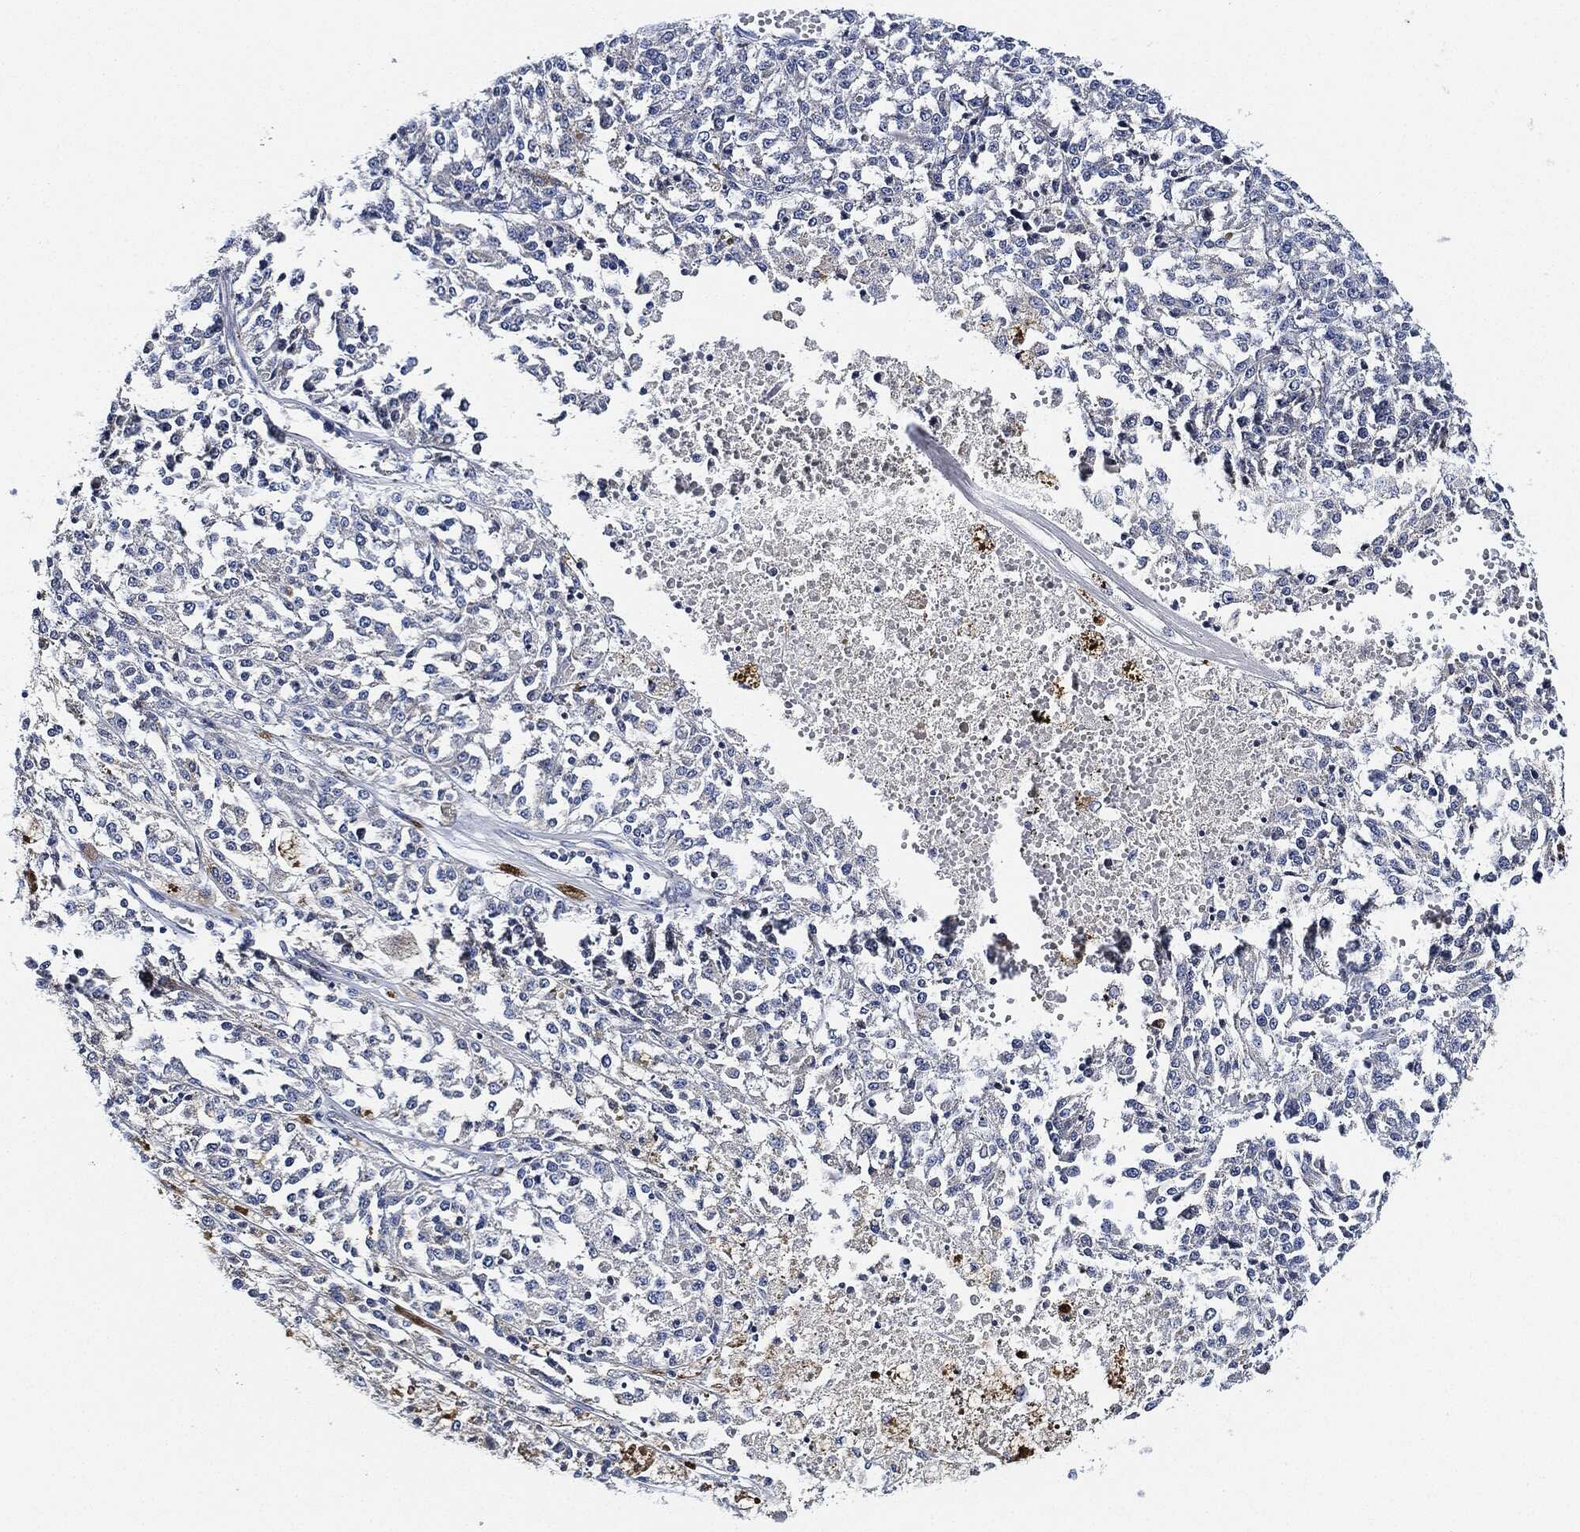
{"staining": {"intensity": "negative", "quantity": "none", "location": "none"}, "tissue": "melanoma", "cell_type": "Tumor cells", "image_type": "cancer", "snomed": [{"axis": "morphology", "description": "Malignant melanoma, Metastatic site"}, {"axis": "topography", "description": "Lymph node"}], "caption": "Malignant melanoma (metastatic site) was stained to show a protein in brown. There is no significant expression in tumor cells.", "gene": "THSD1", "patient": {"sex": "female", "age": 64}}